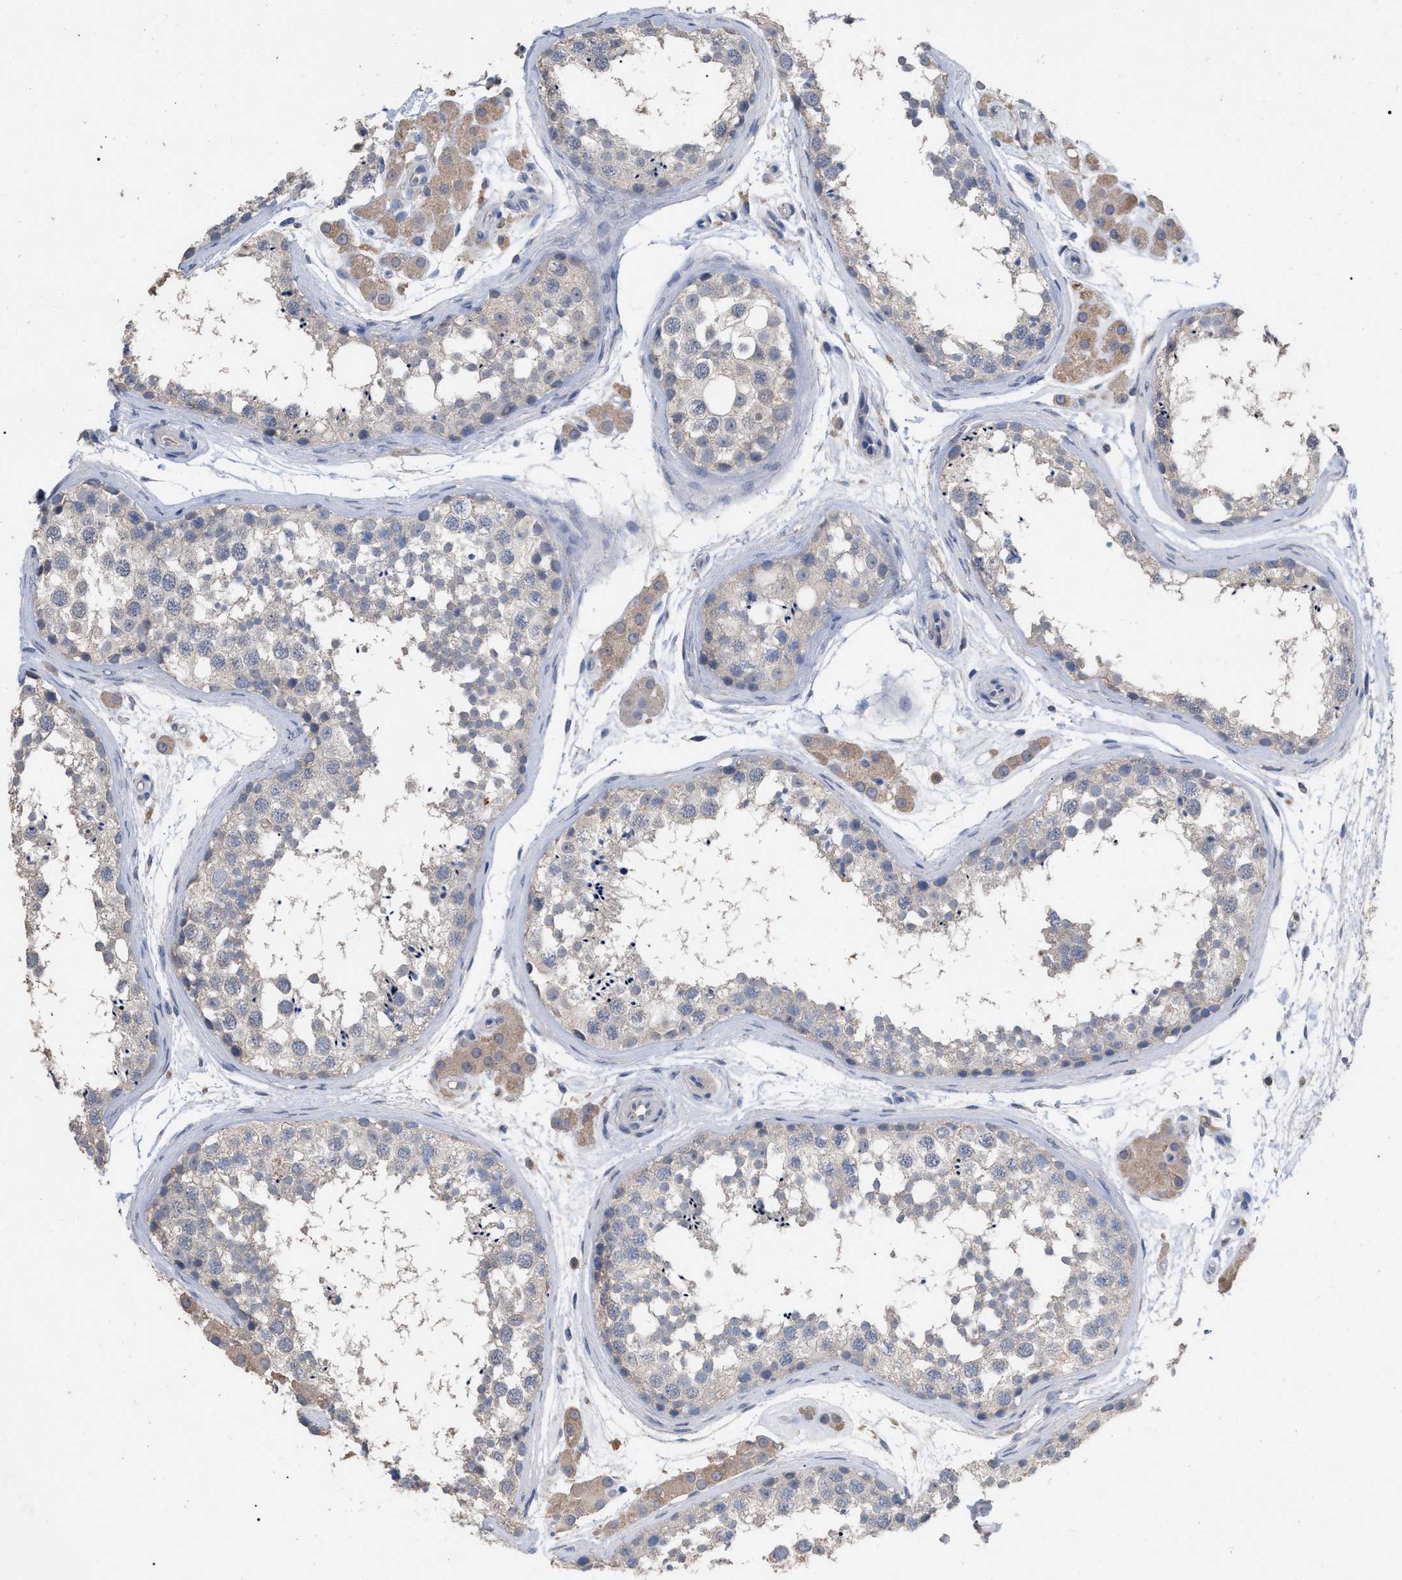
{"staining": {"intensity": "negative", "quantity": "none", "location": "none"}, "tissue": "testis", "cell_type": "Cells in seminiferous ducts", "image_type": "normal", "snomed": [{"axis": "morphology", "description": "Normal tissue, NOS"}, {"axis": "topography", "description": "Testis"}], "caption": "DAB (3,3'-diaminobenzidine) immunohistochemical staining of unremarkable testis demonstrates no significant positivity in cells in seminiferous ducts. Brightfield microscopy of IHC stained with DAB (3,3'-diaminobenzidine) (brown) and hematoxylin (blue), captured at high magnification.", "gene": "GPR179", "patient": {"sex": "male", "age": 56}}